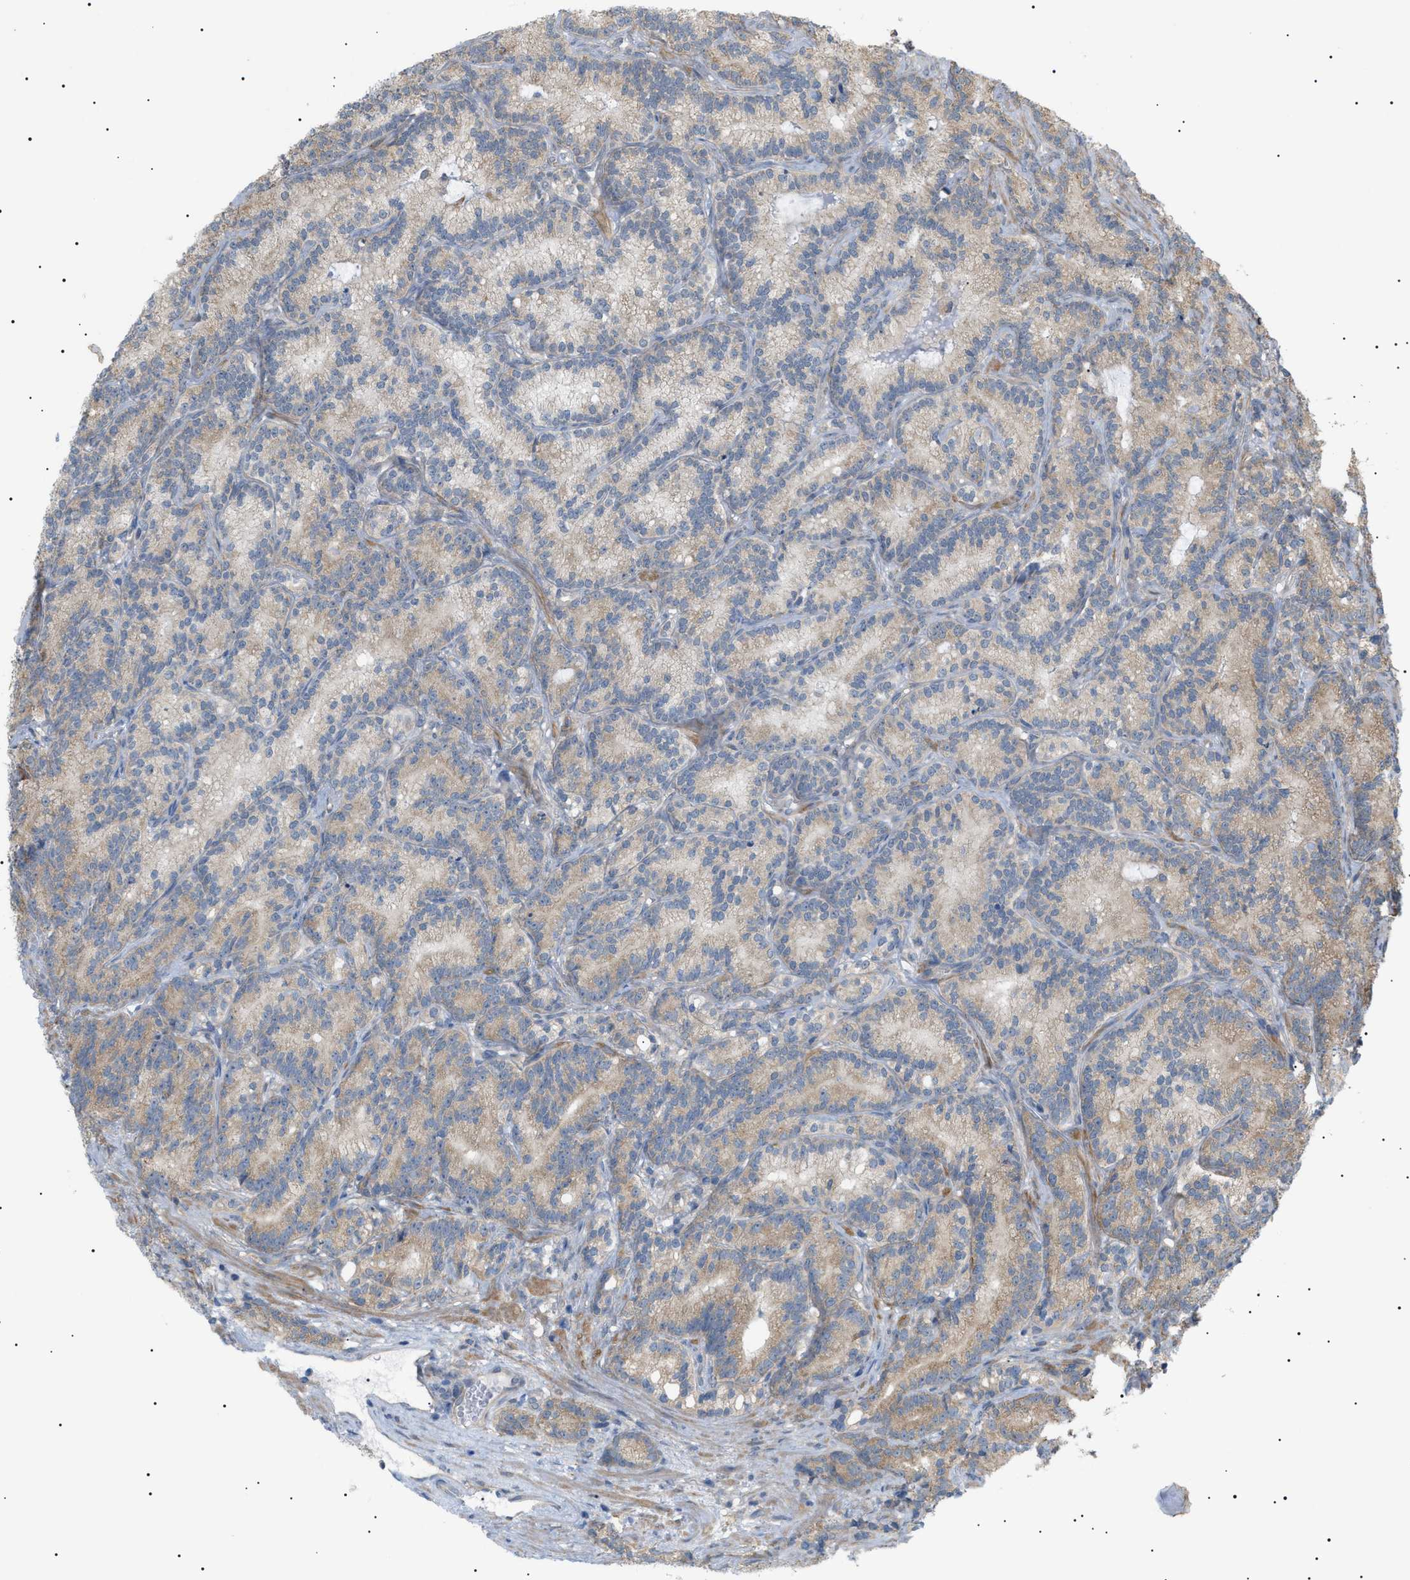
{"staining": {"intensity": "weak", "quantity": ">75%", "location": "cytoplasmic/membranous"}, "tissue": "prostate cancer", "cell_type": "Tumor cells", "image_type": "cancer", "snomed": [{"axis": "morphology", "description": "Adenocarcinoma, Low grade"}, {"axis": "topography", "description": "Prostate"}], "caption": "Brown immunohistochemical staining in human prostate cancer reveals weak cytoplasmic/membranous expression in approximately >75% of tumor cells.", "gene": "IRS2", "patient": {"sex": "male", "age": 89}}